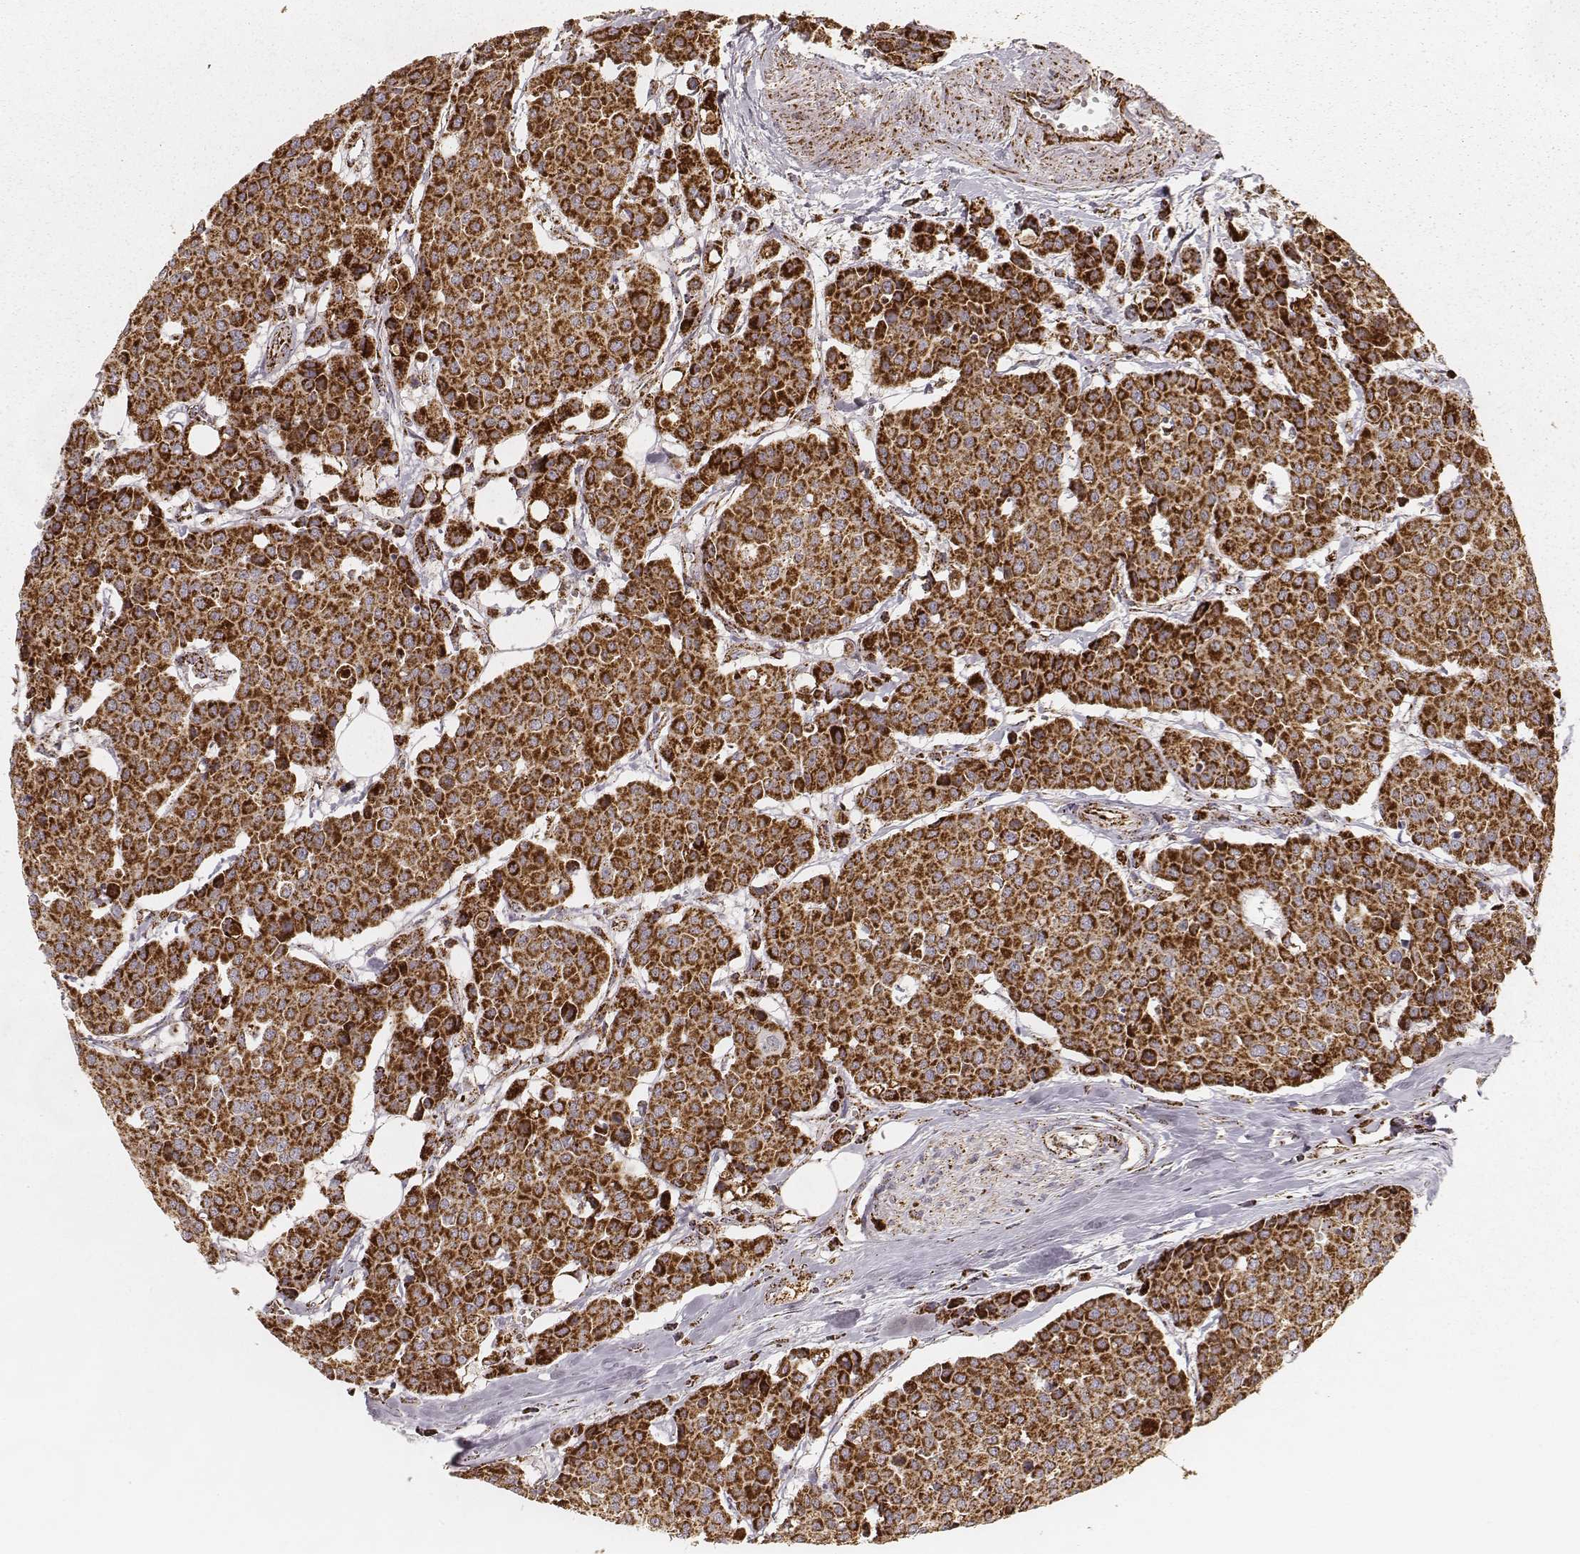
{"staining": {"intensity": "strong", "quantity": ">75%", "location": "cytoplasmic/membranous"}, "tissue": "carcinoid", "cell_type": "Tumor cells", "image_type": "cancer", "snomed": [{"axis": "morphology", "description": "Carcinoid, malignant, NOS"}, {"axis": "topography", "description": "Colon"}], "caption": "Malignant carcinoid stained with DAB IHC exhibits high levels of strong cytoplasmic/membranous staining in approximately >75% of tumor cells. (DAB (3,3'-diaminobenzidine) IHC with brightfield microscopy, high magnification).", "gene": "CS", "patient": {"sex": "male", "age": 81}}